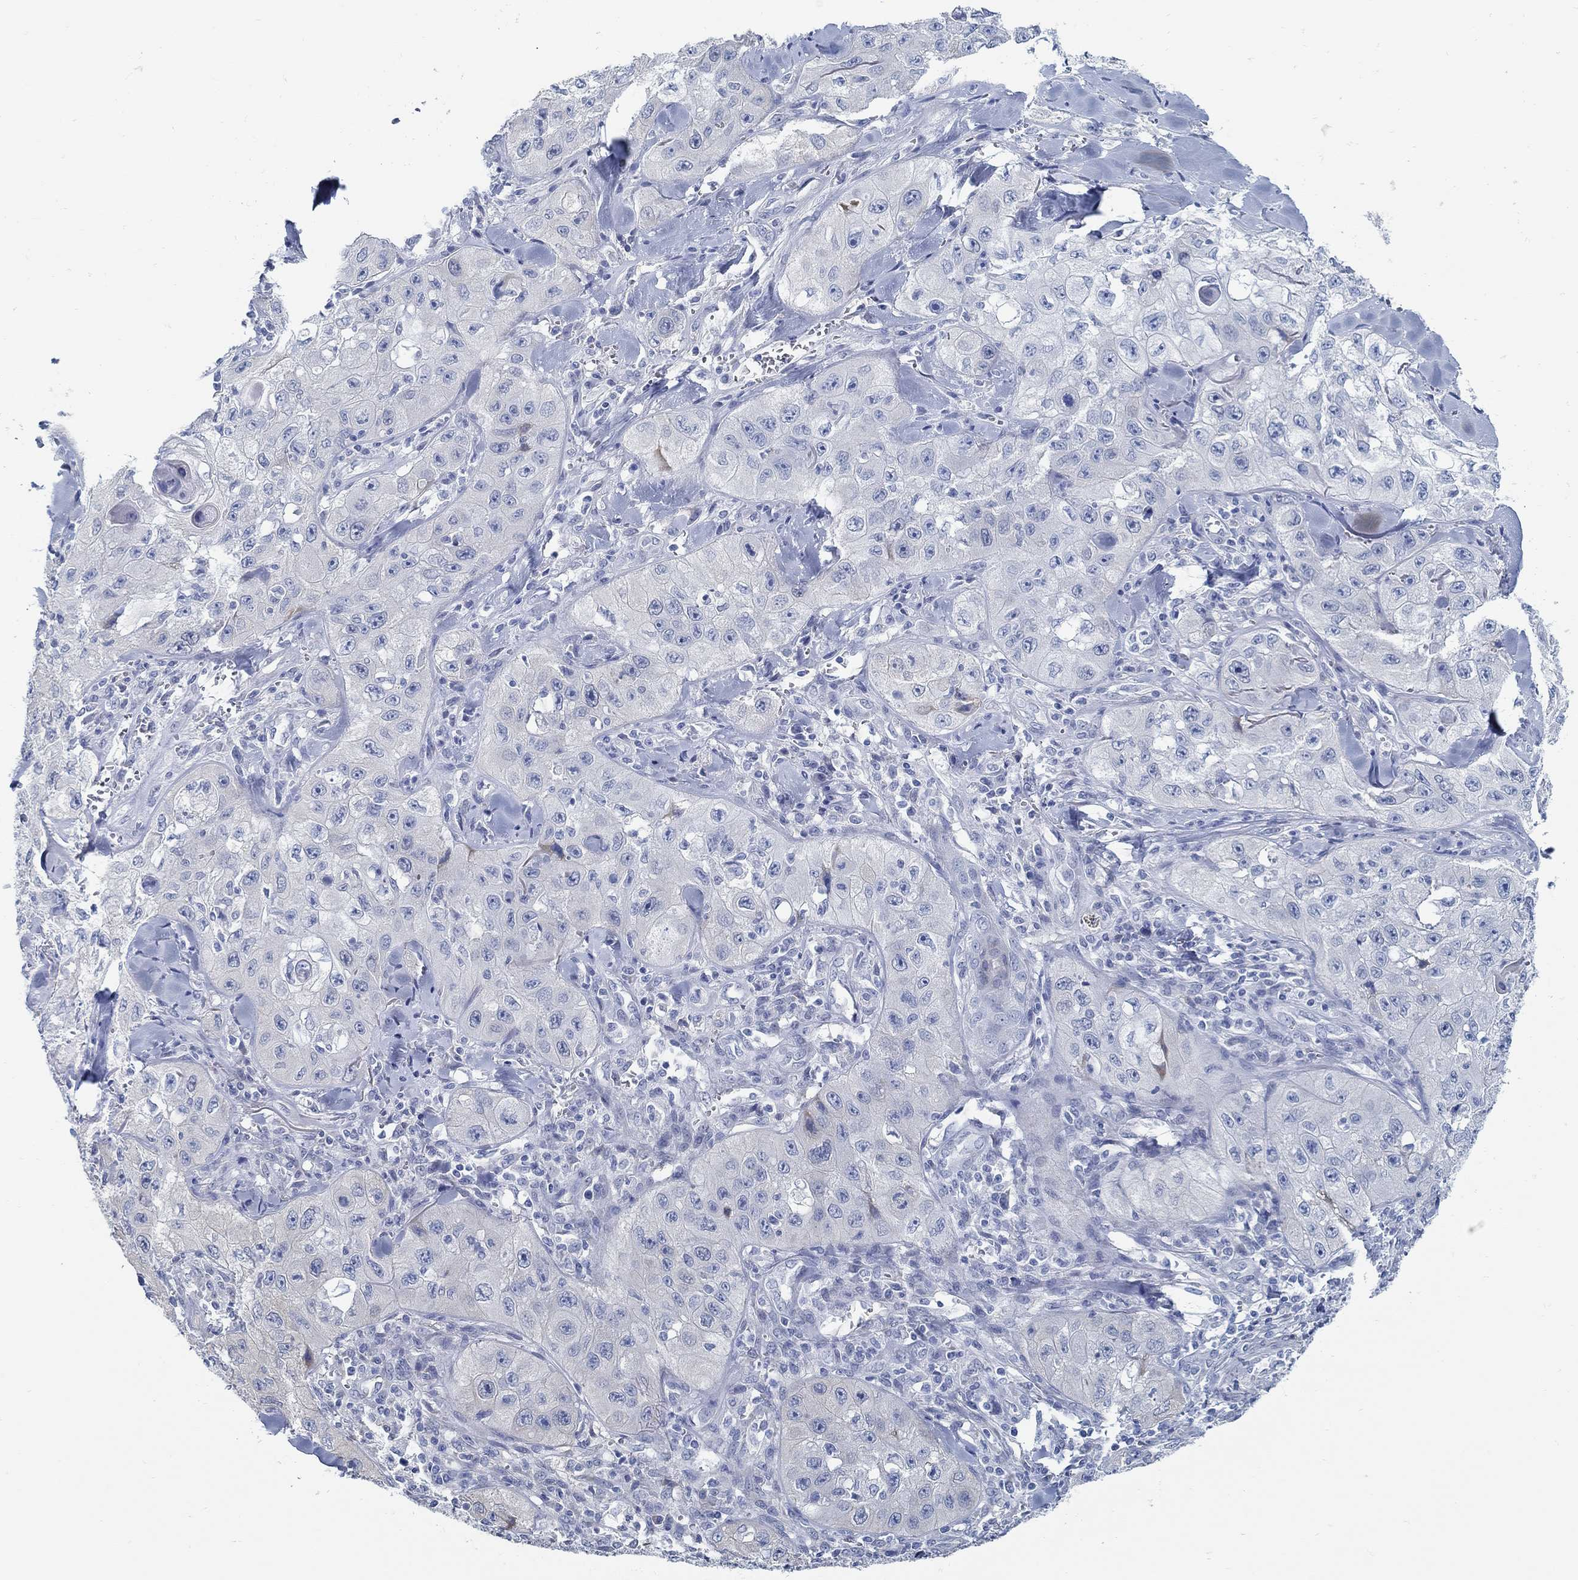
{"staining": {"intensity": "negative", "quantity": "none", "location": "none"}, "tissue": "skin cancer", "cell_type": "Tumor cells", "image_type": "cancer", "snomed": [{"axis": "morphology", "description": "Squamous cell carcinoma, NOS"}, {"axis": "topography", "description": "Skin"}, {"axis": "topography", "description": "Subcutis"}], "caption": "IHC image of skin cancer stained for a protein (brown), which displays no expression in tumor cells.", "gene": "C15orf39", "patient": {"sex": "male", "age": 73}}